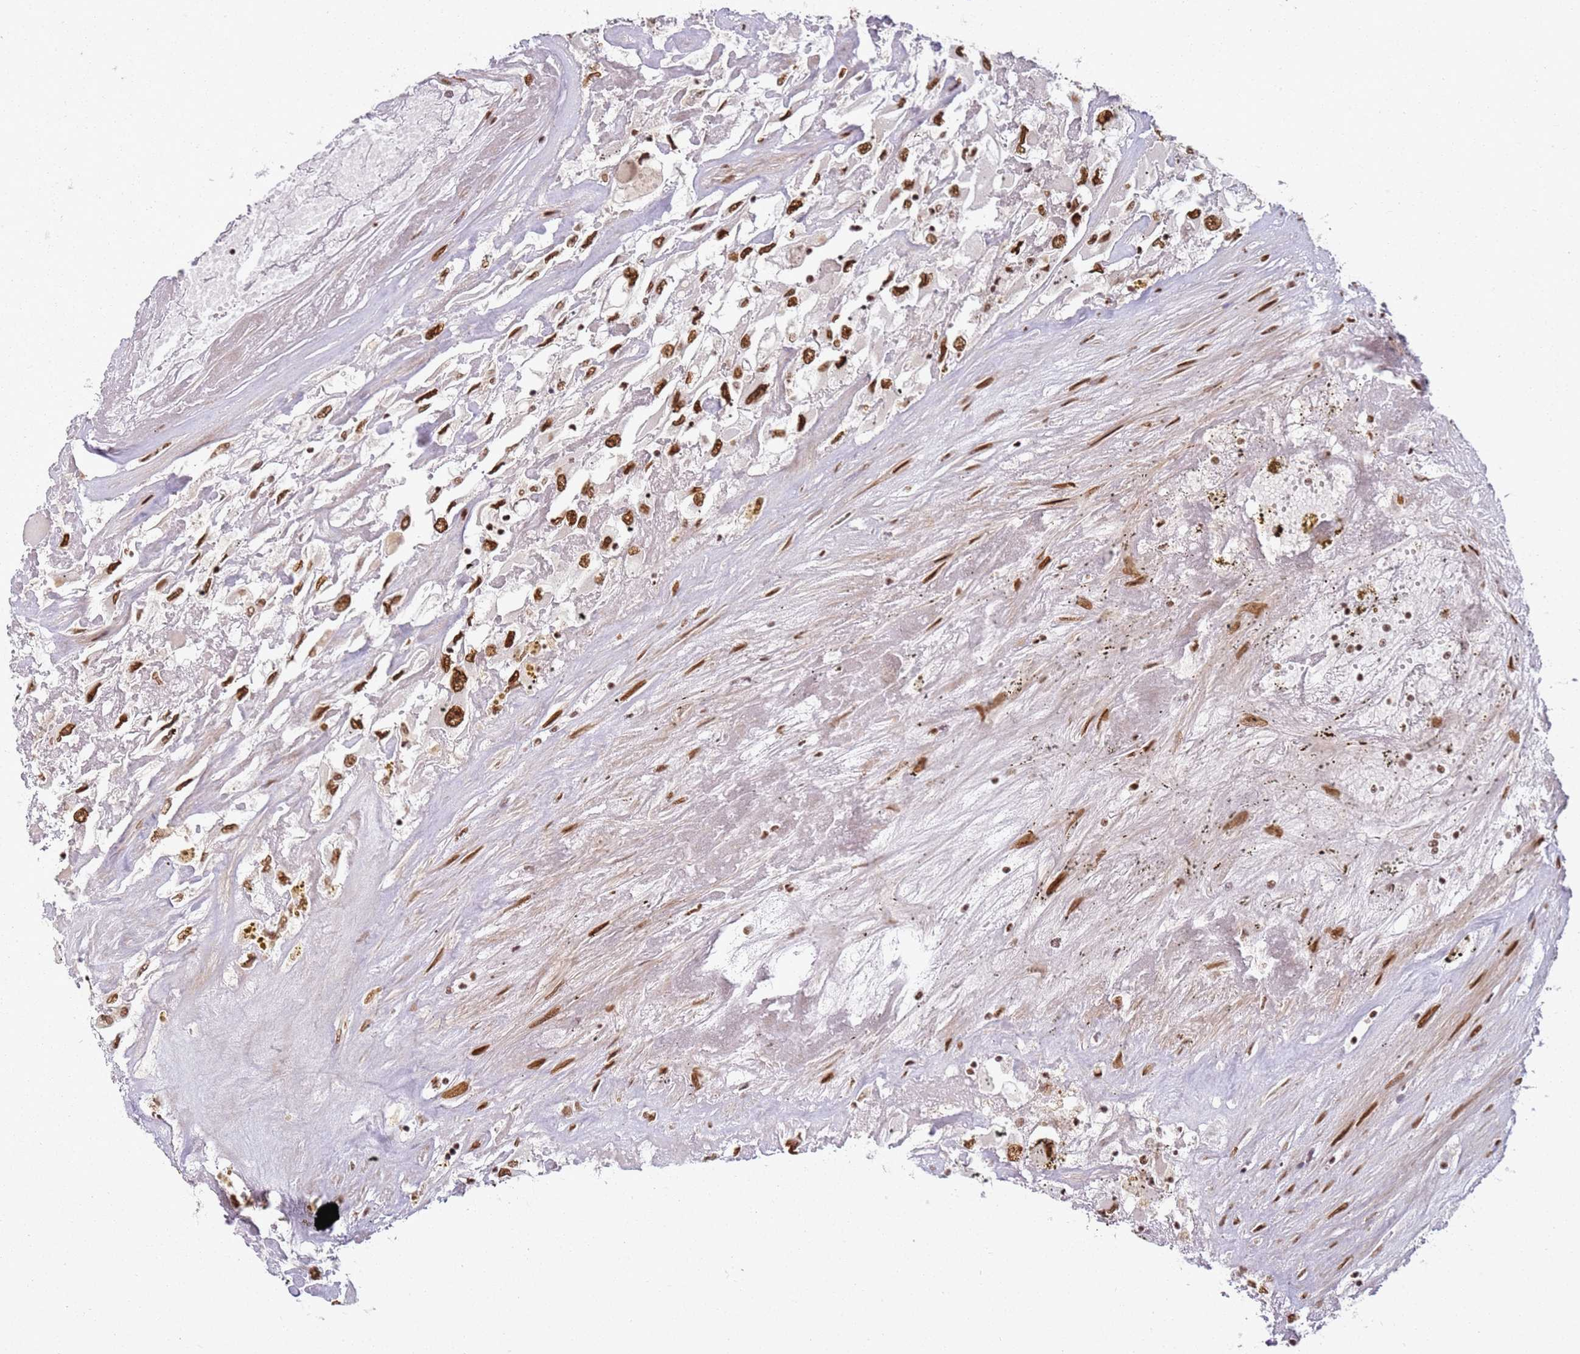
{"staining": {"intensity": "strong", "quantity": ">75%", "location": "nuclear"}, "tissue": "renal cancer", "cell_type": "Tumor cells", "image_type": "cancer", "snomed": [{"axis": "morphology", "description": "Adenocarcinoma, NOS"}, {"axis": "topography", "description": "Kidney"}], "caption": "A brown stain shows strong nuclear staining of a protein in renal cancer tumor cells.", "gene": "TENT4A", "patient": {"sex": "female", "age": 52}}